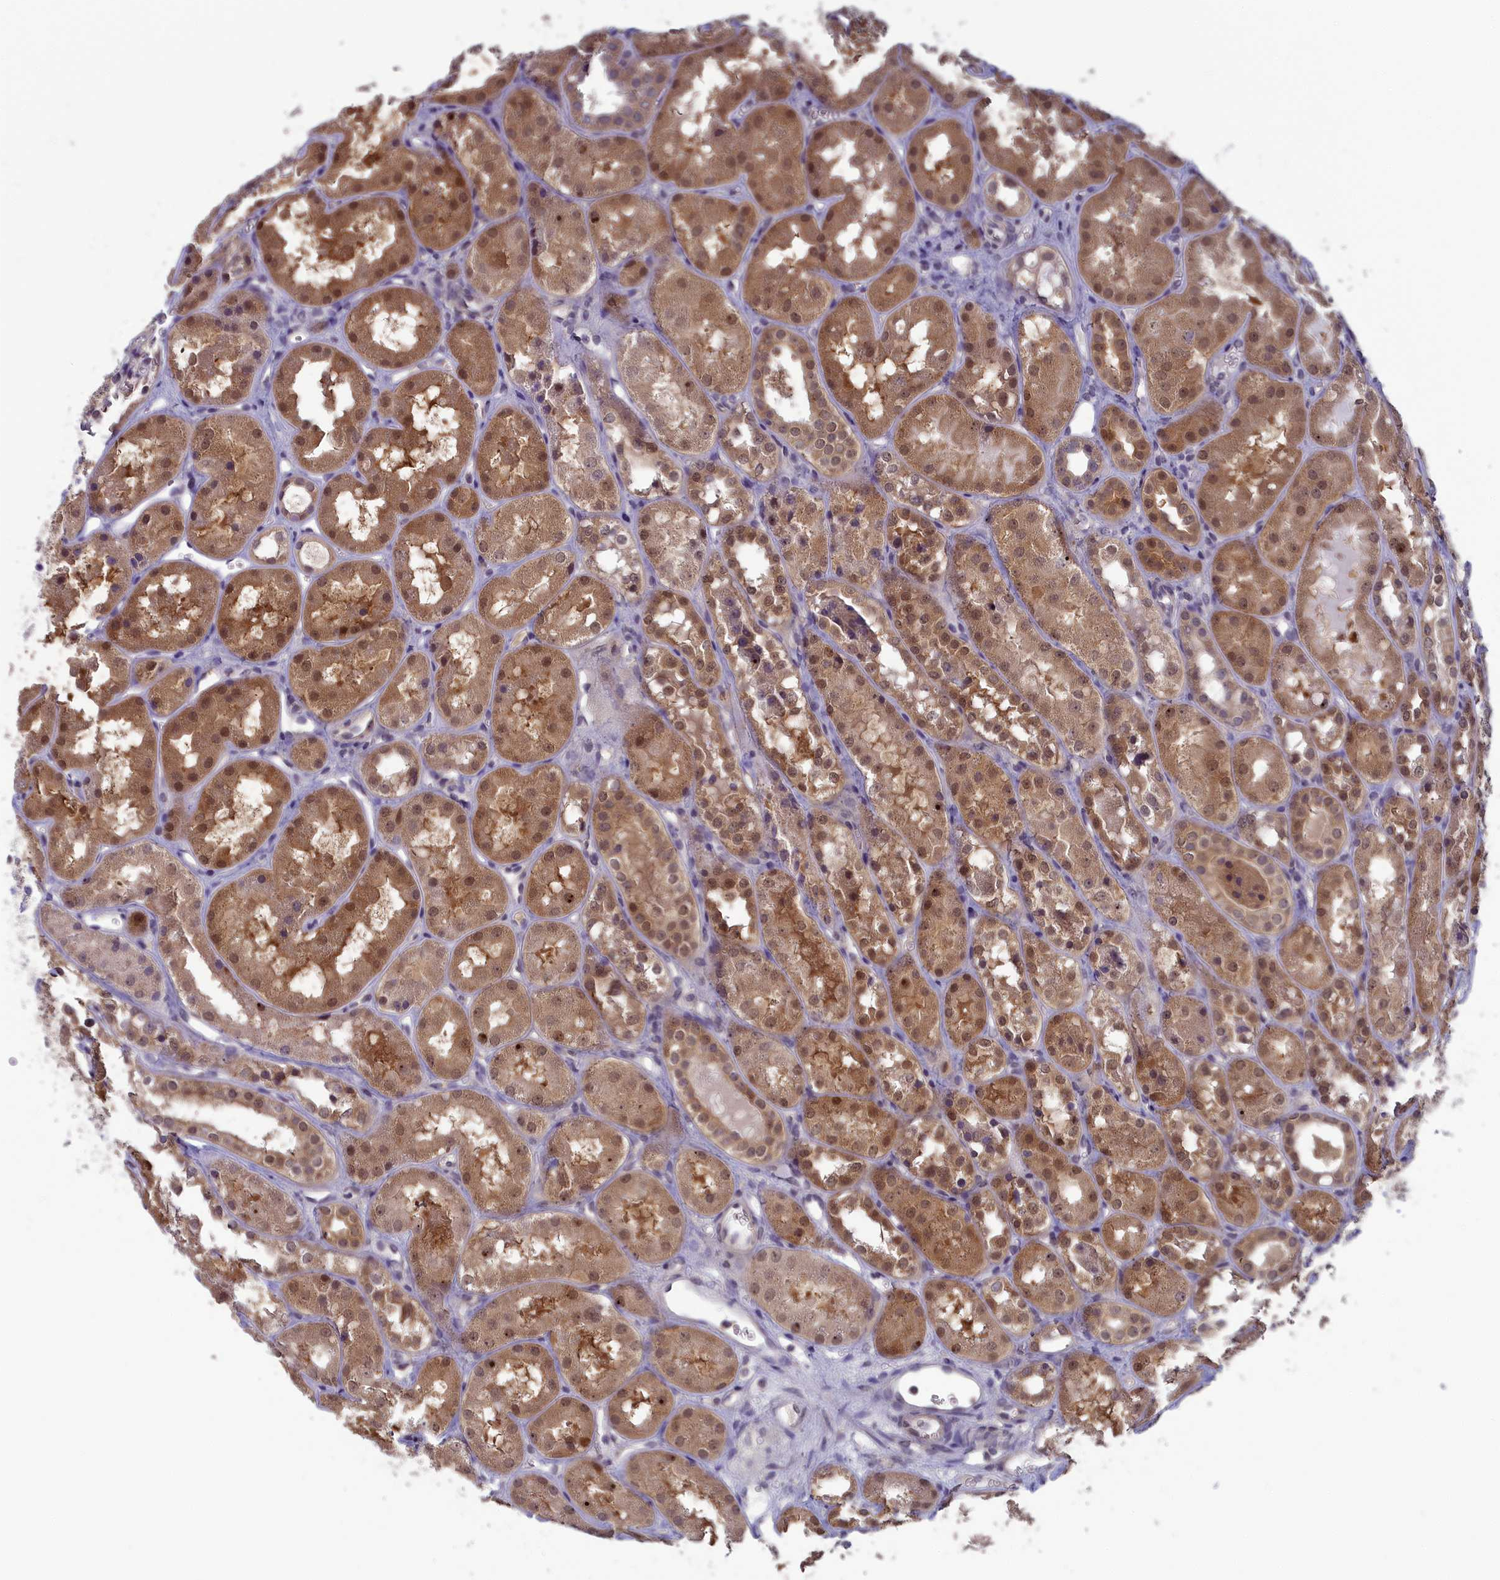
{"staining": {"intensity": "negative", "quantity": "none", "location": "none"}, "tissue": "kidney", "cell_type": "Cells in glomeruli", "image_type": "normal", "snomed": [{"axis": "morphology", "description": "Normal tissue, NOS"}, {"axis": "topography", "description": "Kidney"}], "caption": "The IHC image has no significant positivity in cells in glomeruli of kidney.", "gene": "MRI1", "patient": {"sex": "male", "age": 16}}